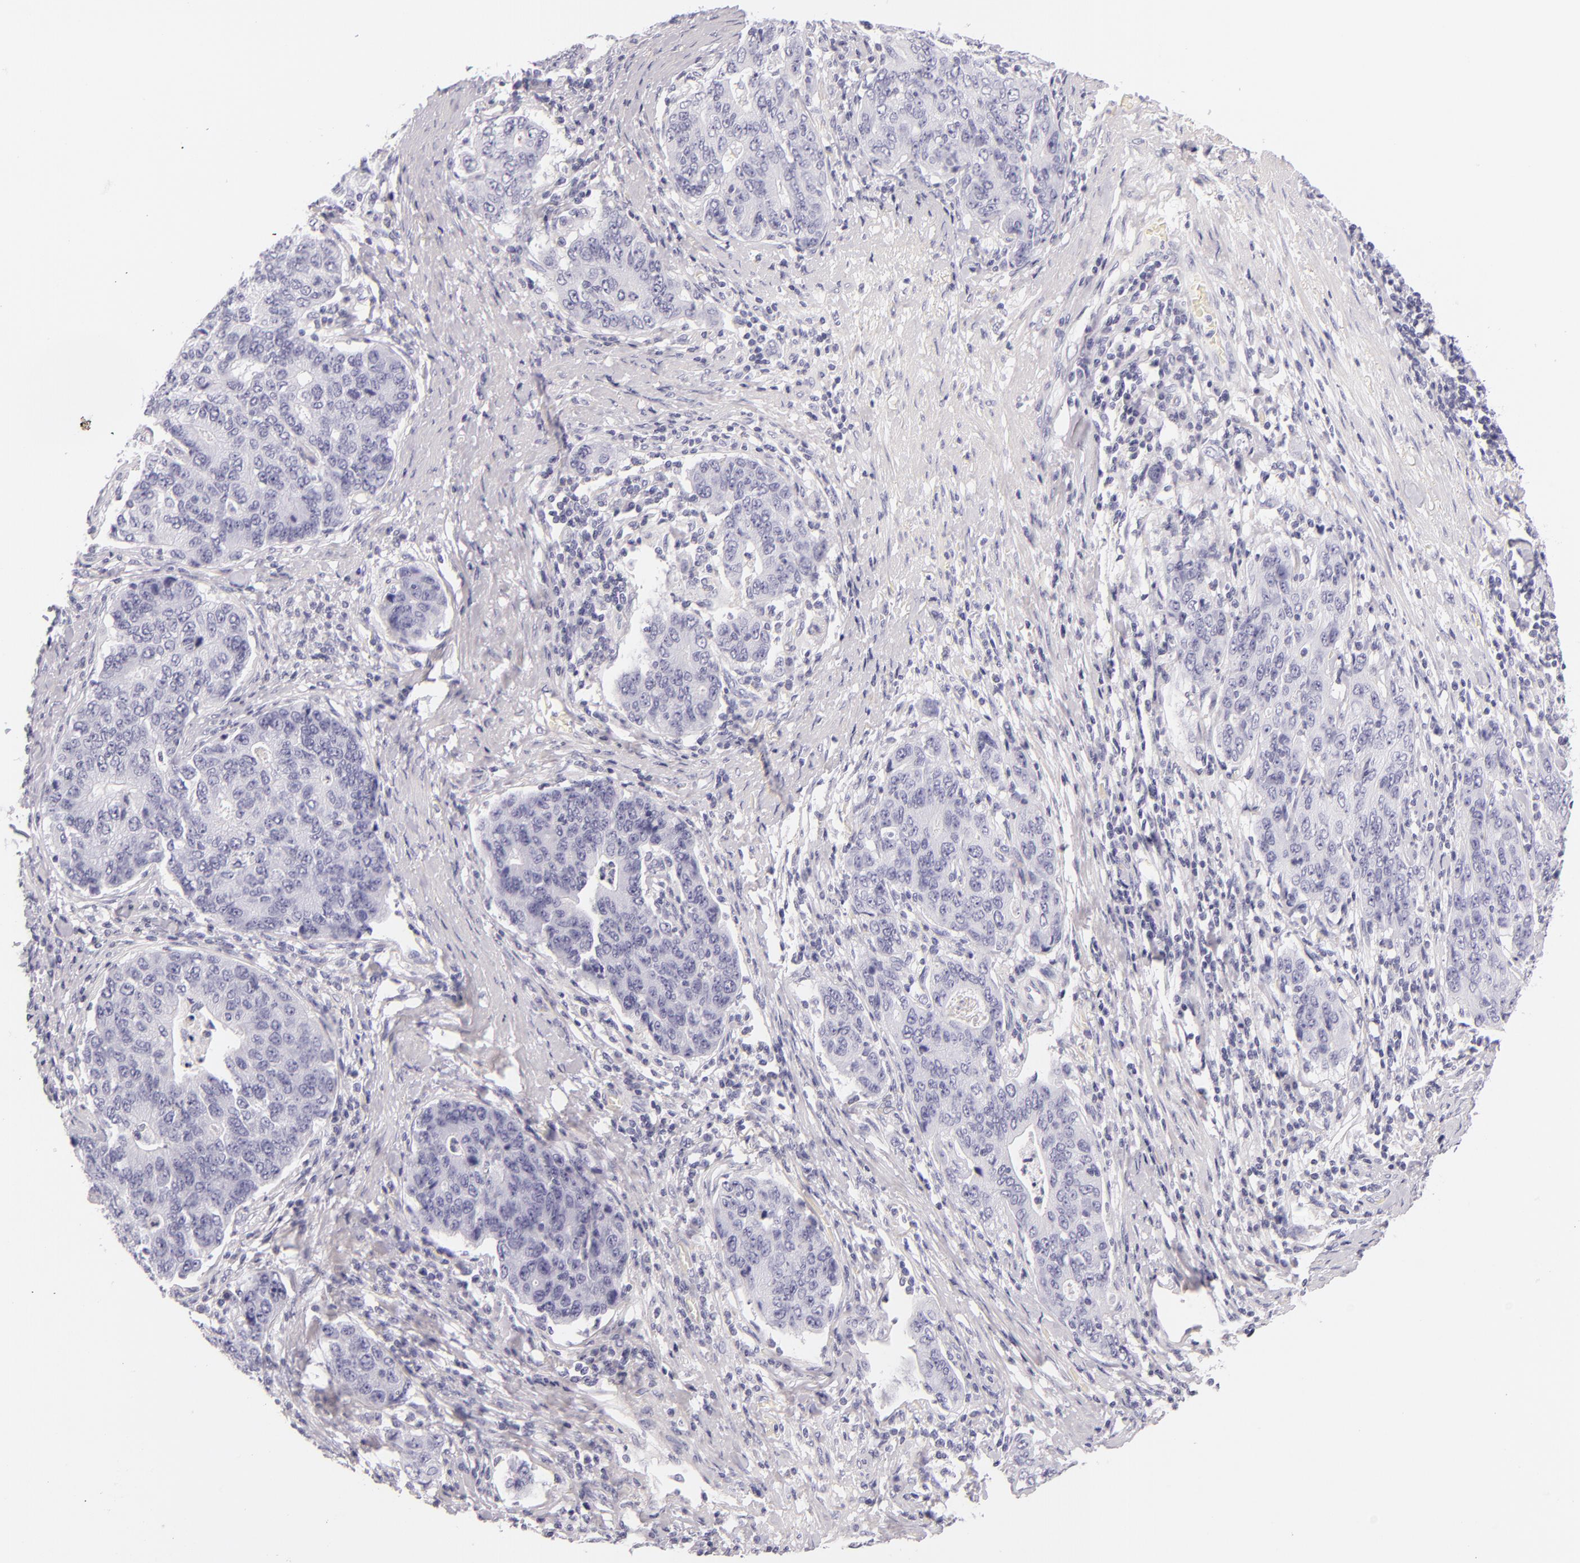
{"staining": {"intensity": "negative", "quantity": "none", "location": "none"}, "tissue": "stomach cancer", "cell_type": "Tumor cells", "image_type": "cancer", "snomed": [{"axis": "morphology", "description": "Adenocarcinoma, NOS"}, {"axis": "topography", "description": "Esophagus"}, {"axis": "topography", "description": "Stomach"}], "caption": "This is a image of immunohistochemistry staining of stomach cancer, which shows no staining in tumor cells.", "gene": "INA", "patient": {"sex": "male", "age": 74}}